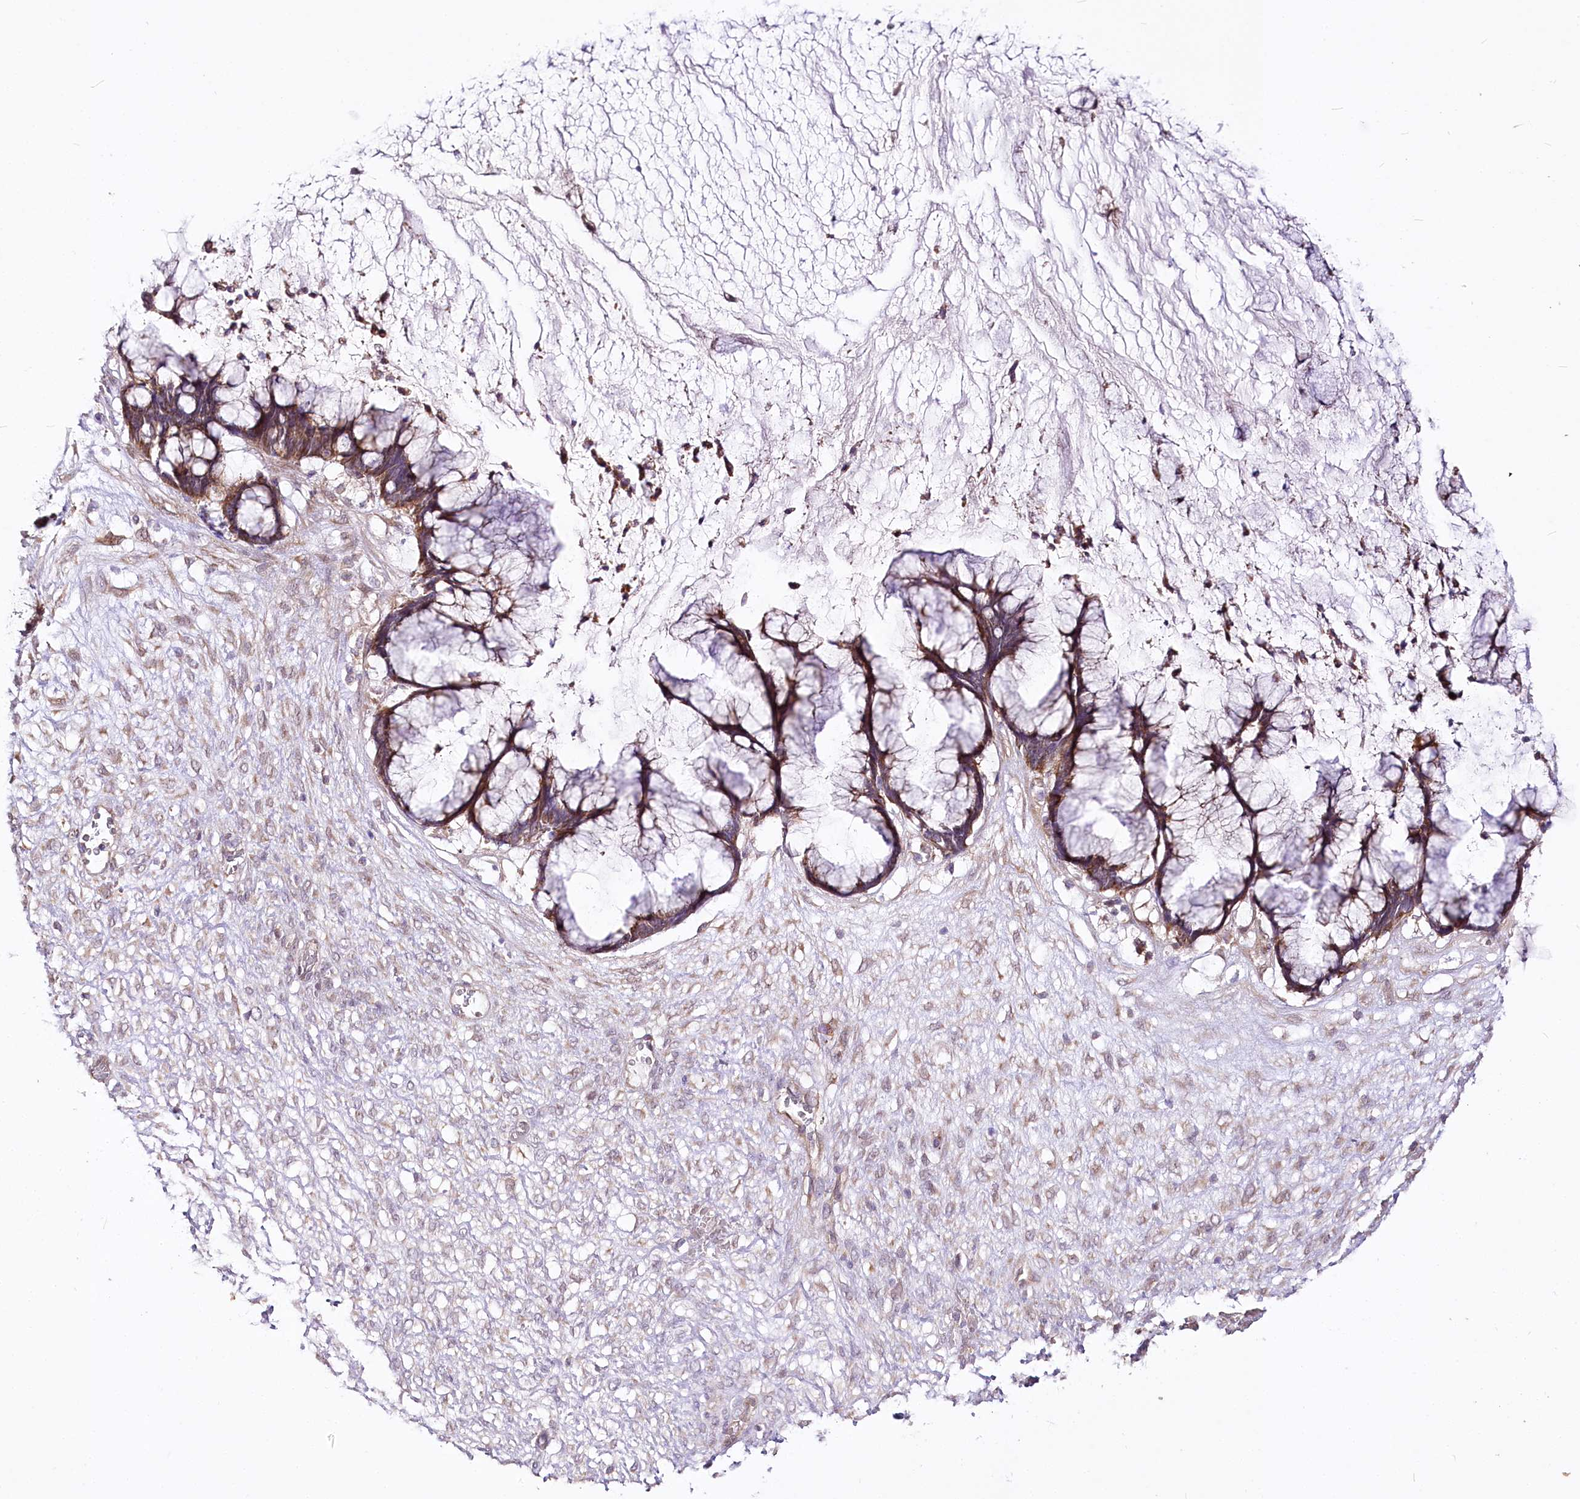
{"staining": {"intensity": "negative", "quantity": "none", "location": "none"}, "tissue": "ovarian cancer", "cell_type": "Tumor cells", "image_type": "cancer", "snomed": [{"axis": "morphology", "description": "Cystadenocarcinoma, mucinous, NOS"}, {"axis": "topography", "description": "Ovary"}], "caption": "A high-resolution histopathology image shows immunohistochemistry (IHC) staining of mucinous cystadenocarcinoma (ovarian), which reveals no significant positivity in tumor cells. (Stains: DAB (3,3'-diaminobenzidine) IHC with hematoxylin counter stain, Microscopy: brightfield microscopy at high magnification).", "gene": "ZNF226", "patient": {"sex": "female", "age": 42}}